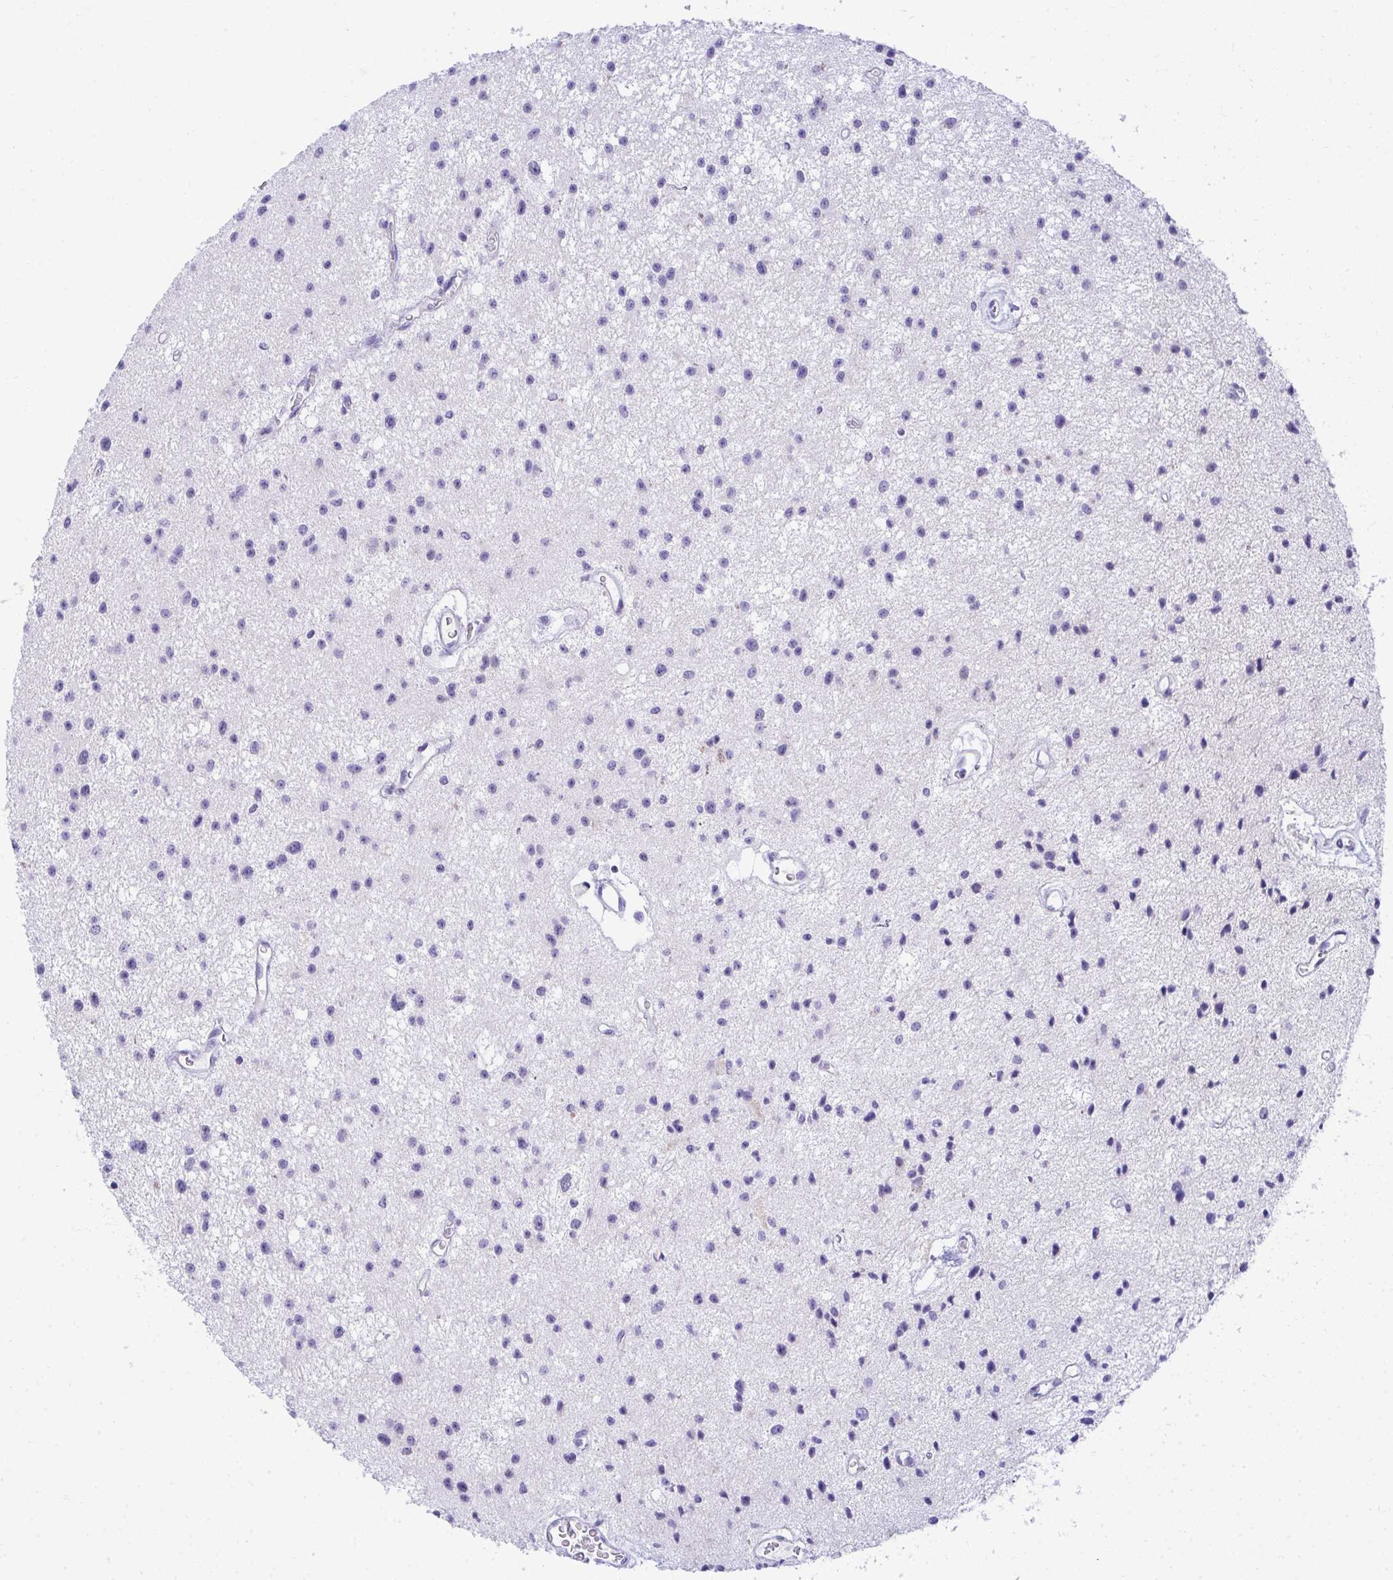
{"staining": {"intensity": "negative", "quantity": "none", "location": "none"}, "tissue": "glioma", "cell_type": "Tumor cells", "image_type": "cancer", "snomed": [{"axis": "morphology", "description": "Glioma, malignant, Low grade"}, {"axis": "topography", "description": "Brain"}], "caption": "Immunohistochemistry (IHC) photomicrograph of glioma stained for a protein (brown), which demonstrates no positivity in tumor cells.", "gene": "PGM2L1", "patient": {"sex": "male", "age": 43}}